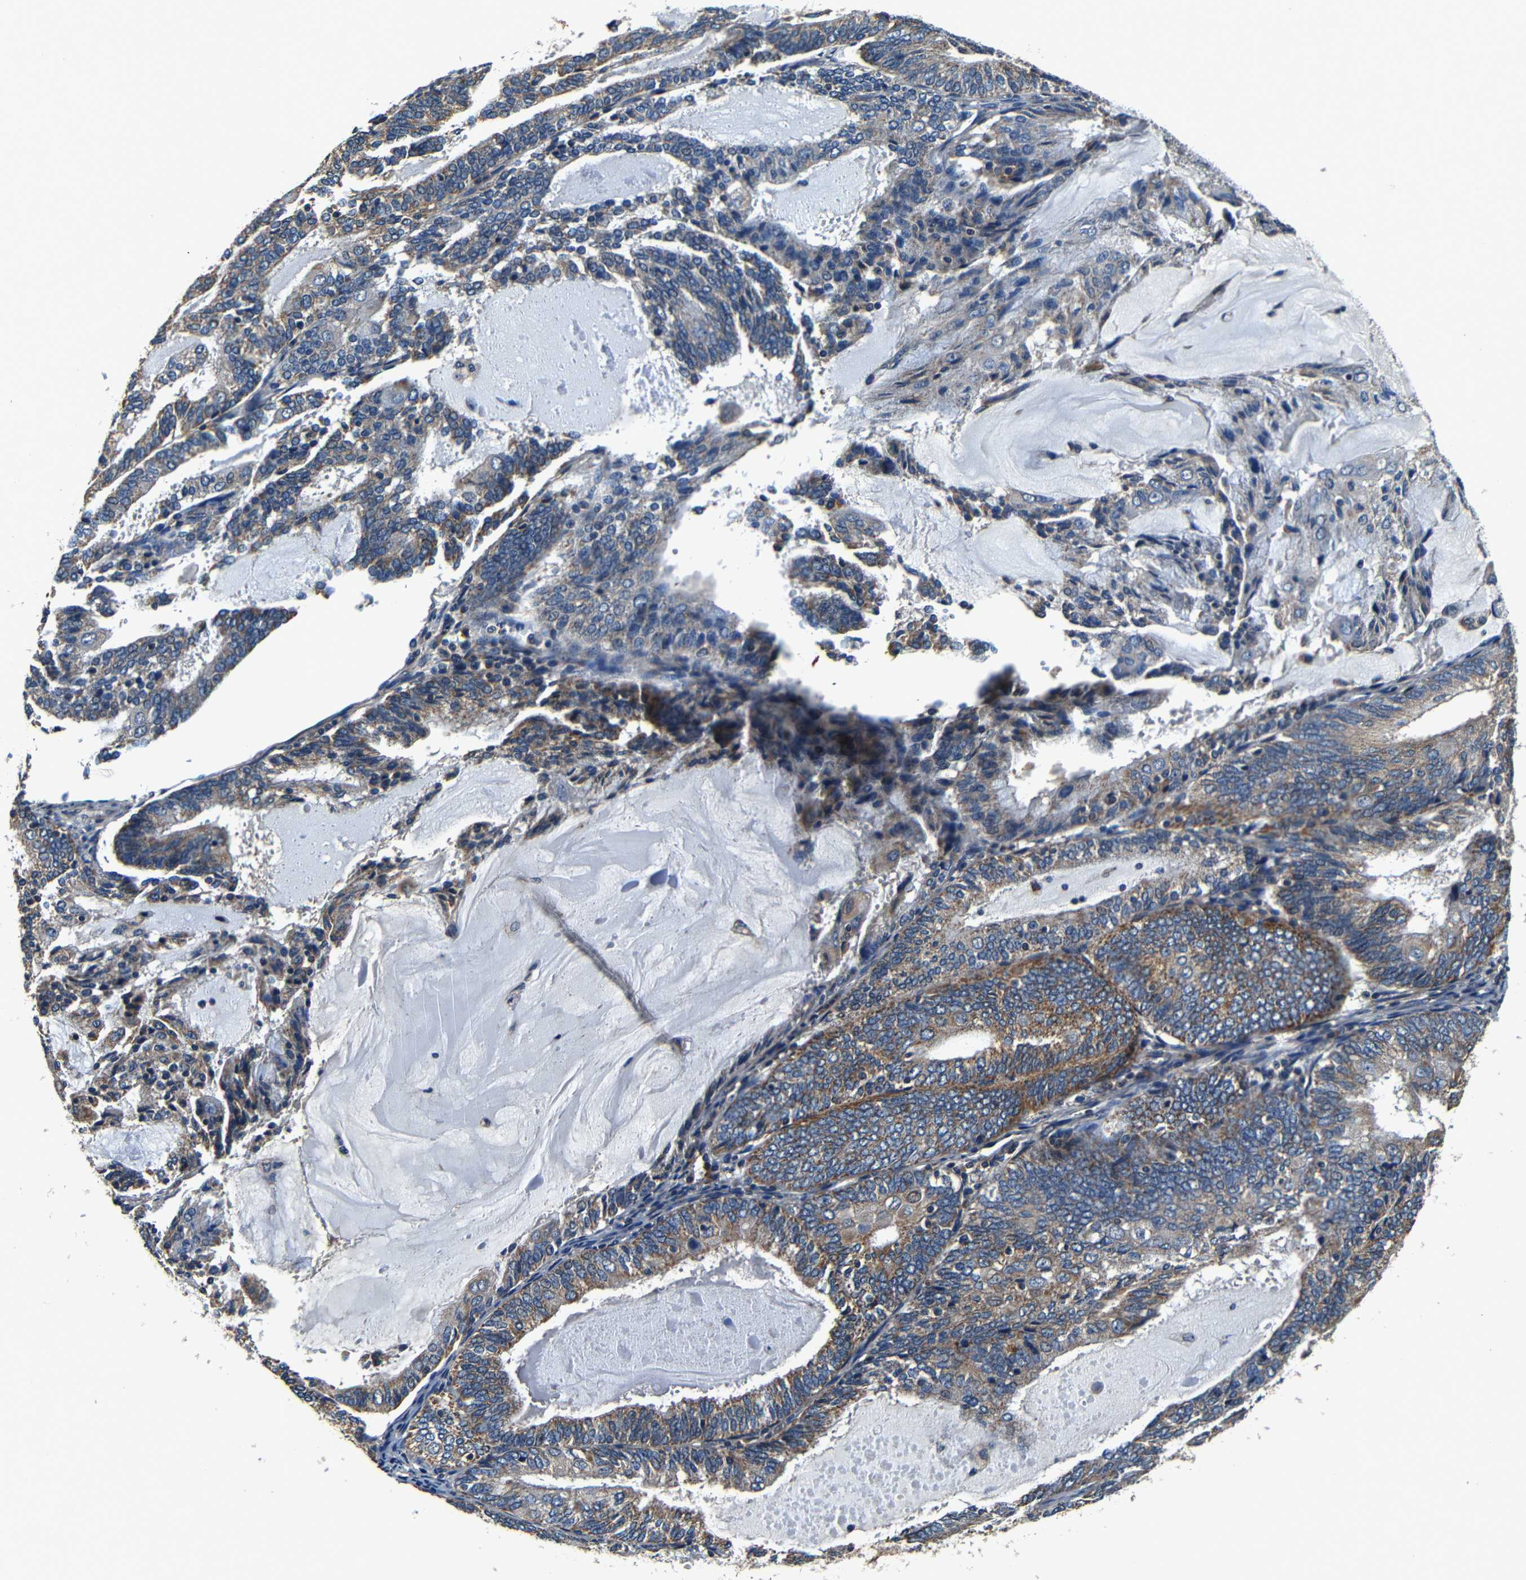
{"staining": {"intensity": "moderate", "quantity": ">75%", "location": "cytoplasmic/membranous"}, "tissue": "endometrial cancer", "cell_type": "Tumor cells", "image_type": "cancer", "snomed": [{"axis": "morphology", "description": "Adenocarcinoma, NOS"}, {"axis": "topography", "description": "Endometrium"}], "caption": "Endometrial adenocarcinoma was stained to show a protein in brown. There is medium levels of moderate cytoplasmic/membranous positivity in approximately >75% of tumor cells.", "gene": "MTX1", "patient": {"sex": "female", "age": 81}}